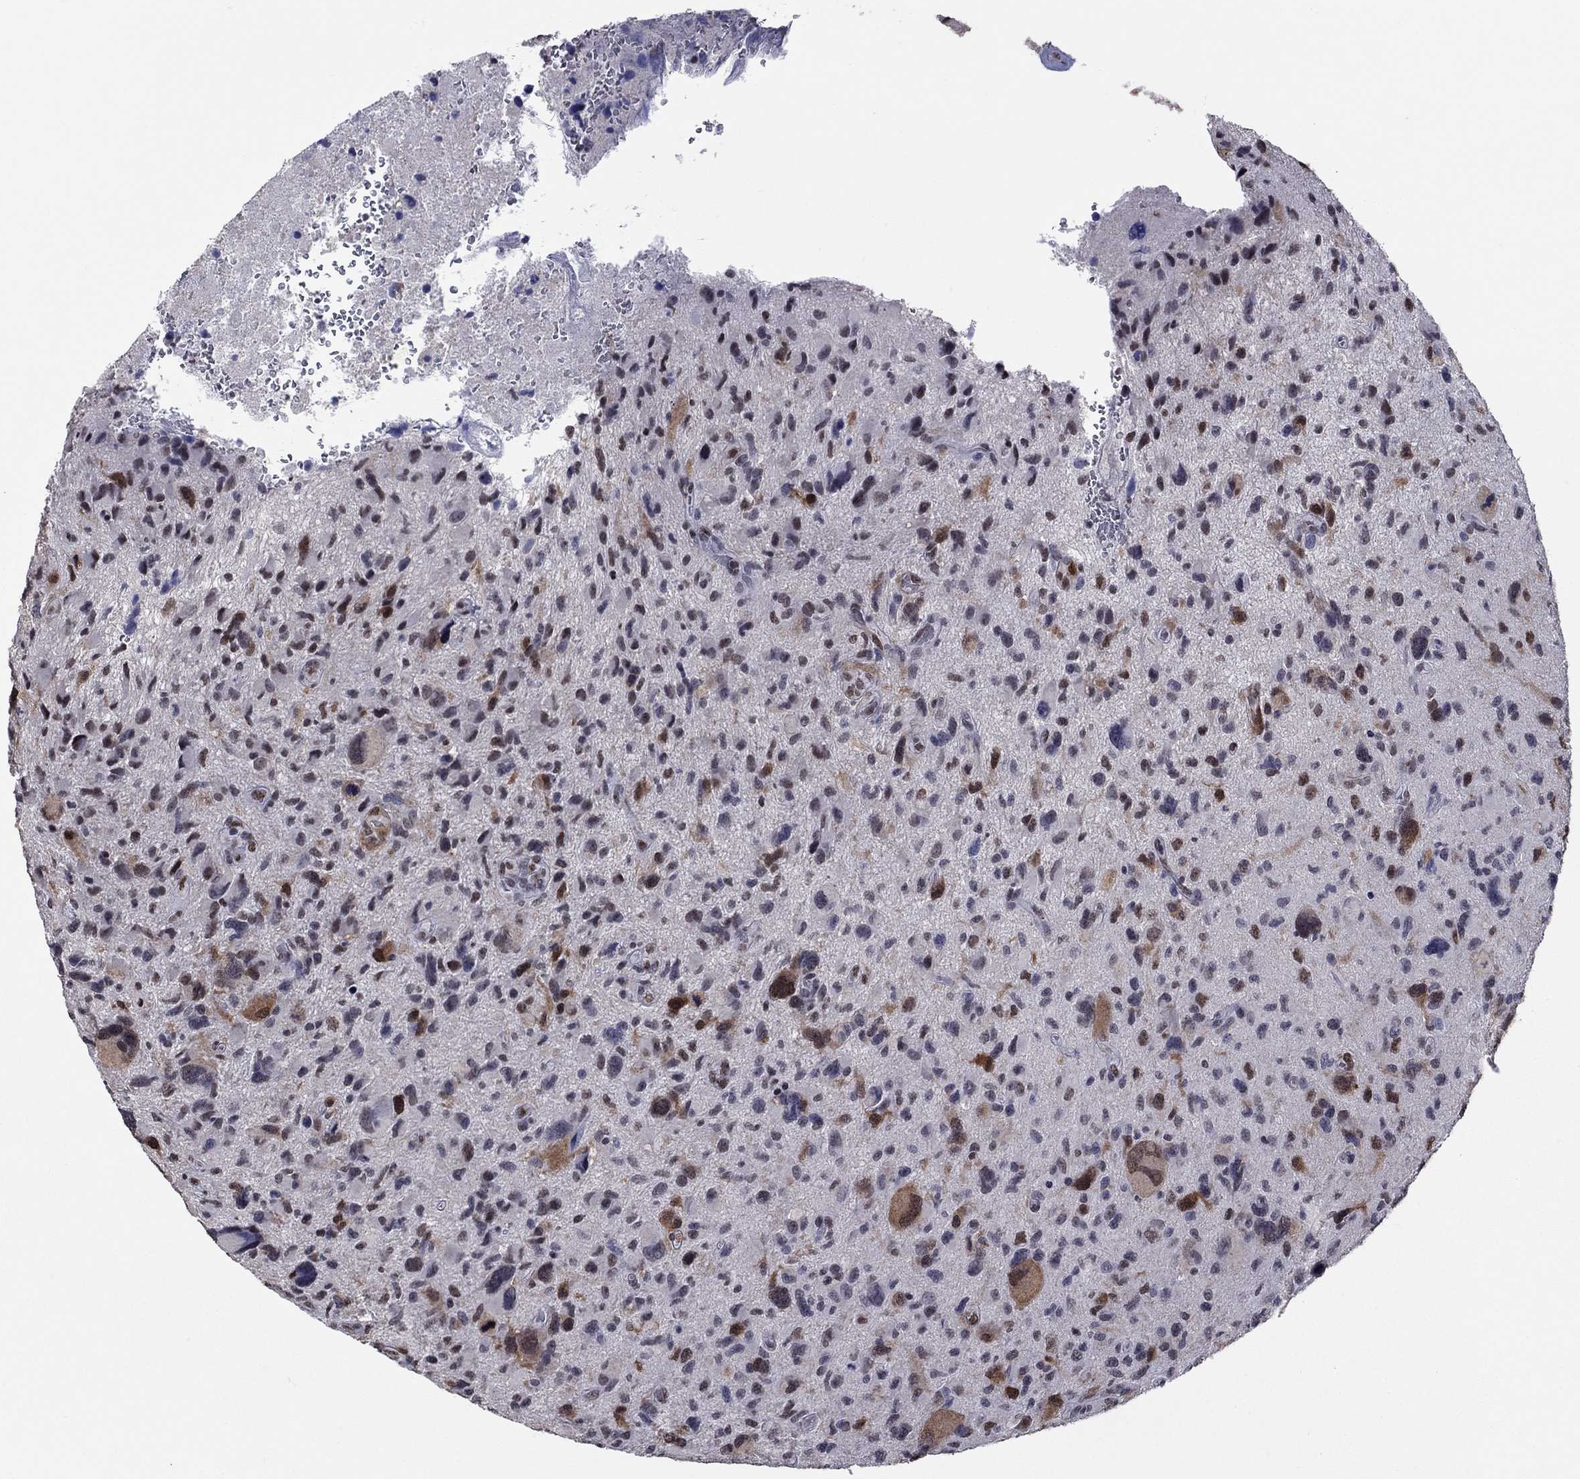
{"staining": {"intensity": "negative", "quantity": "none", "location": "none"}, "tissue": "glioma", "cell_type": "Tumor cells", "image_type": "cancer", "snomed": [{"axis": "morphology", "description": "Glioma, malignant, NOS"}, {"axis": "morphology", "description": "Glioma, malignant, High grade"}, {"axis": "topography", "description": "Brain"}], "caption": "Immunohistochemical staining of glioma exhibits no significant positivity in tumor cells.", "gene": "TYMS", "patient": {"sex": "female", "age": 71}}